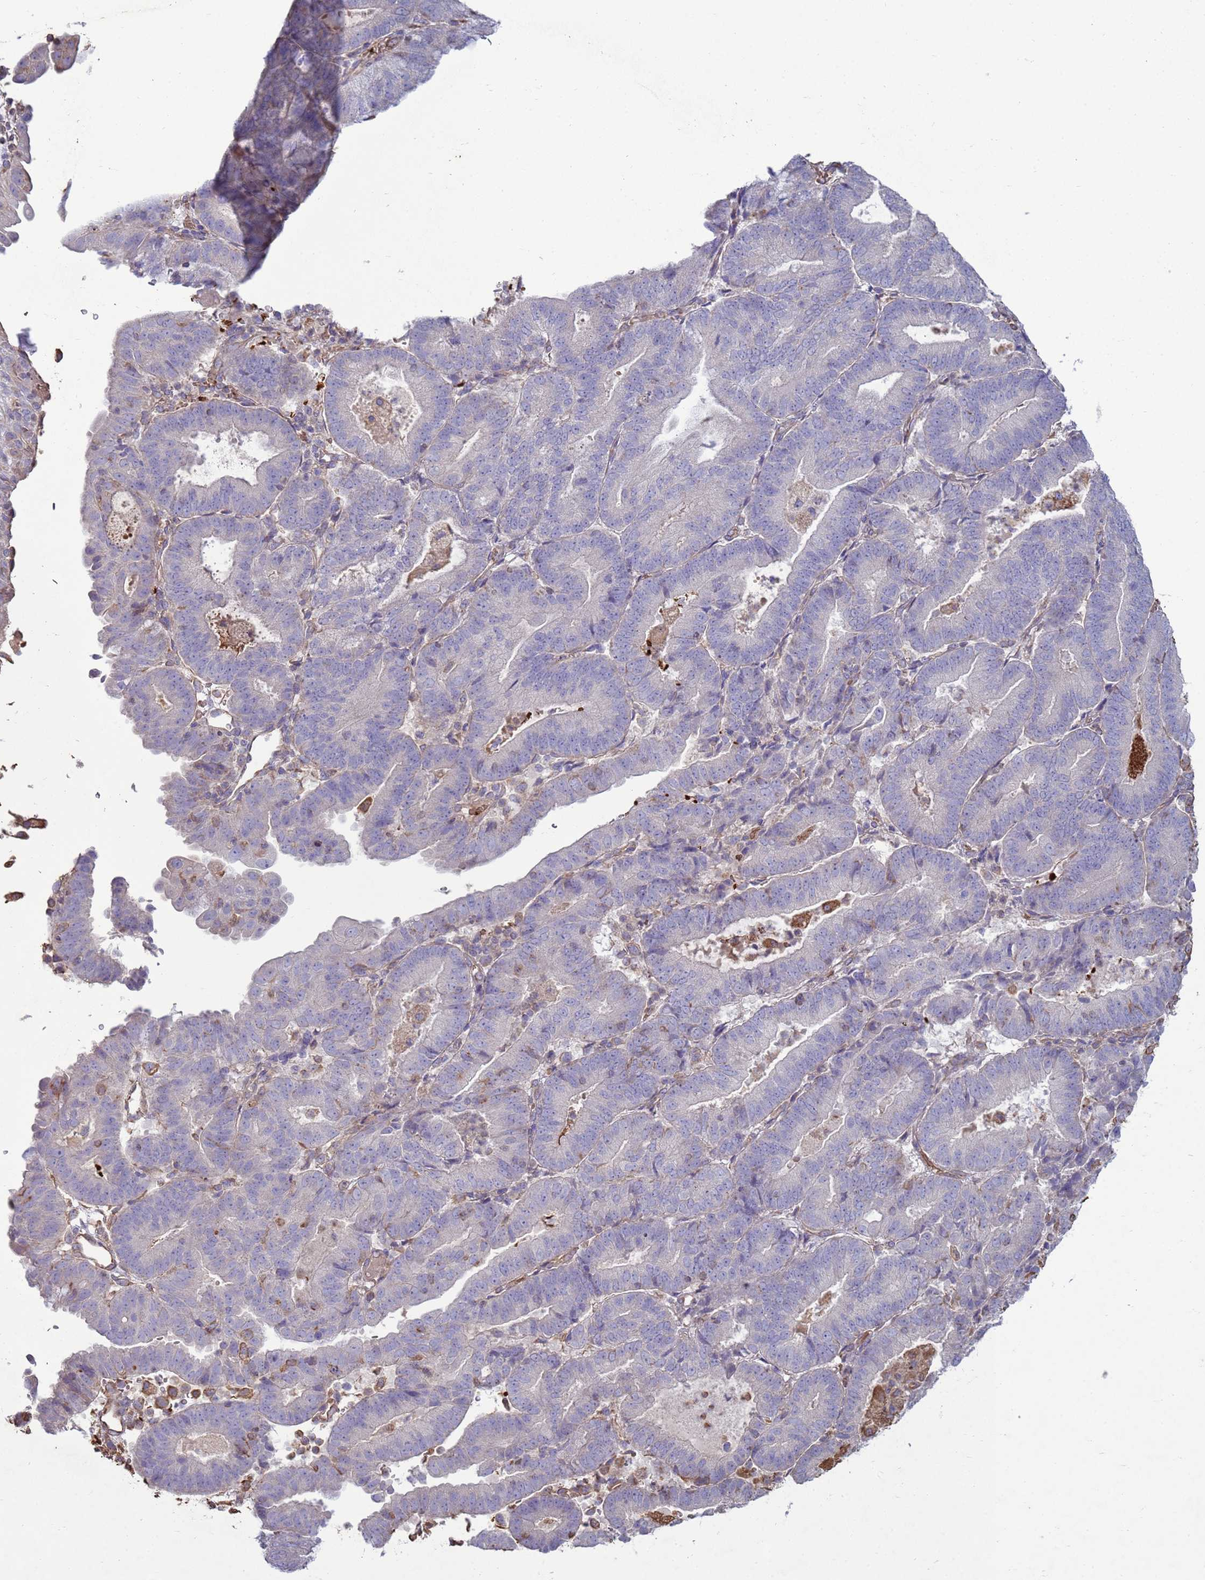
{"staining": {"intensity": "negative", "quantity": "none", "location": "none"}, "tissue": "endometrial cancer", "cell_type": "Tumor cells", "image_type": "cancer", "snomed": [{"axis": "morphology", "description": "Adenocarcinoma, NOS"}, {"axis": "topography", "description": "Endometrium"}], "caption": "The micrograph demonstrates no significant staining in tumor cells of endometrial cancer (adenocarcinoma).", "gene": "SGIP1", "patient": {"sex": "female", "age": 70}}